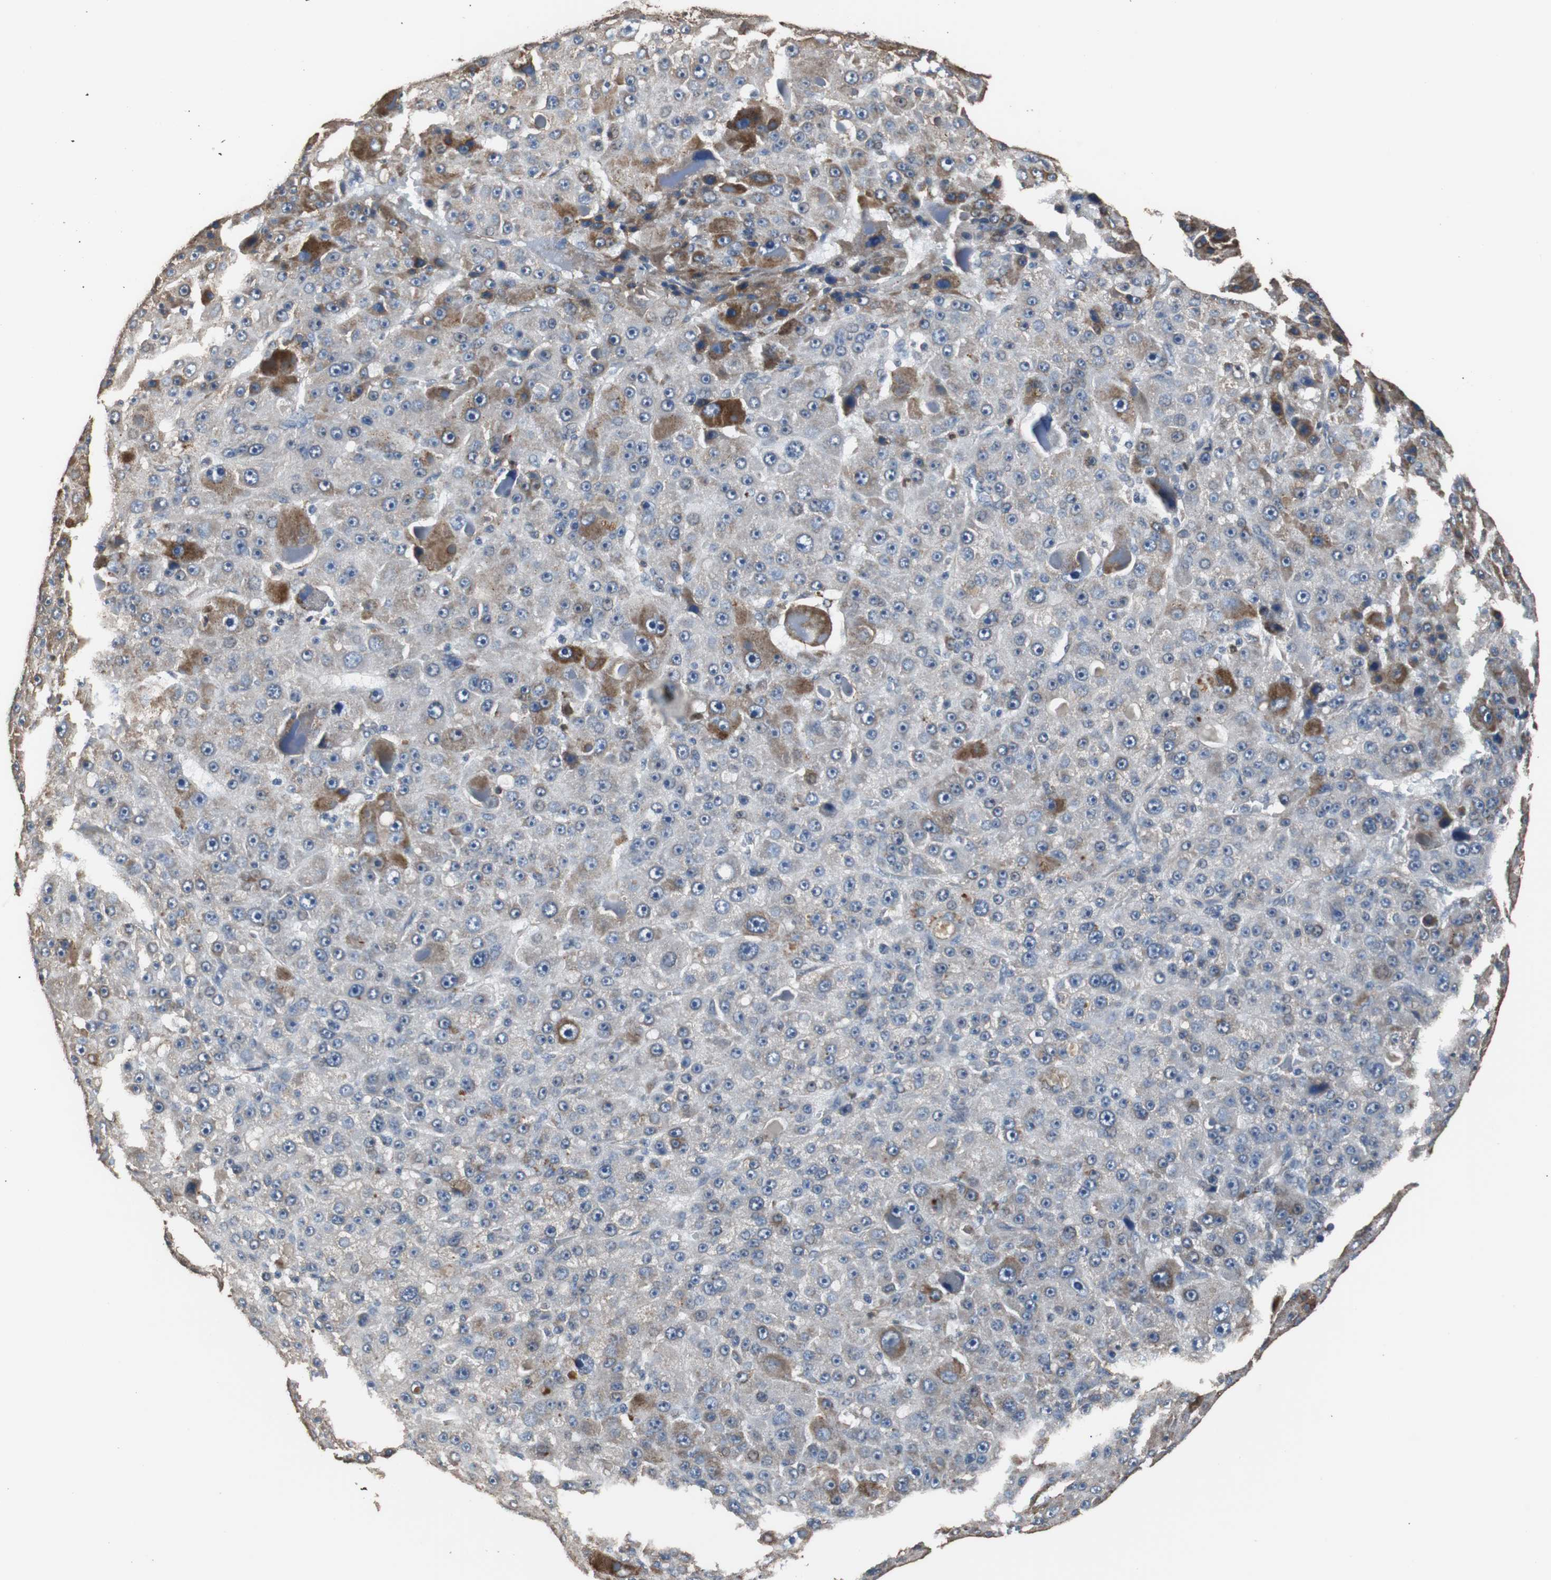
{"staining": {"intensity": "moderate", "quantity": "25%-75%", "location": "cytoplasmic/membranous"}, "tissue": "liver cancer", "cell_type": "Tumor cells", "image_type": "cancer", "snomed": [{"axis": "morphology", "description": "Carcinoma, Hepatocellular, NOS"}, {"axis": "topography", "description": "Liver"}], "caption": "Immunohistochemical staining of human liver hepatocellular carcinoma demonstrates medium levels of moderate cytoplasmic/membranous protein staining in about 25%-75% of tumor cells. Using DAB (3,3'-diaminobenzidine) (brown) and hematoxylin (blue) stains, captured at high magnification using brightfield microscopy.", "gene": "PITRM1", "patient": {"sex": "male", "age": 76}}